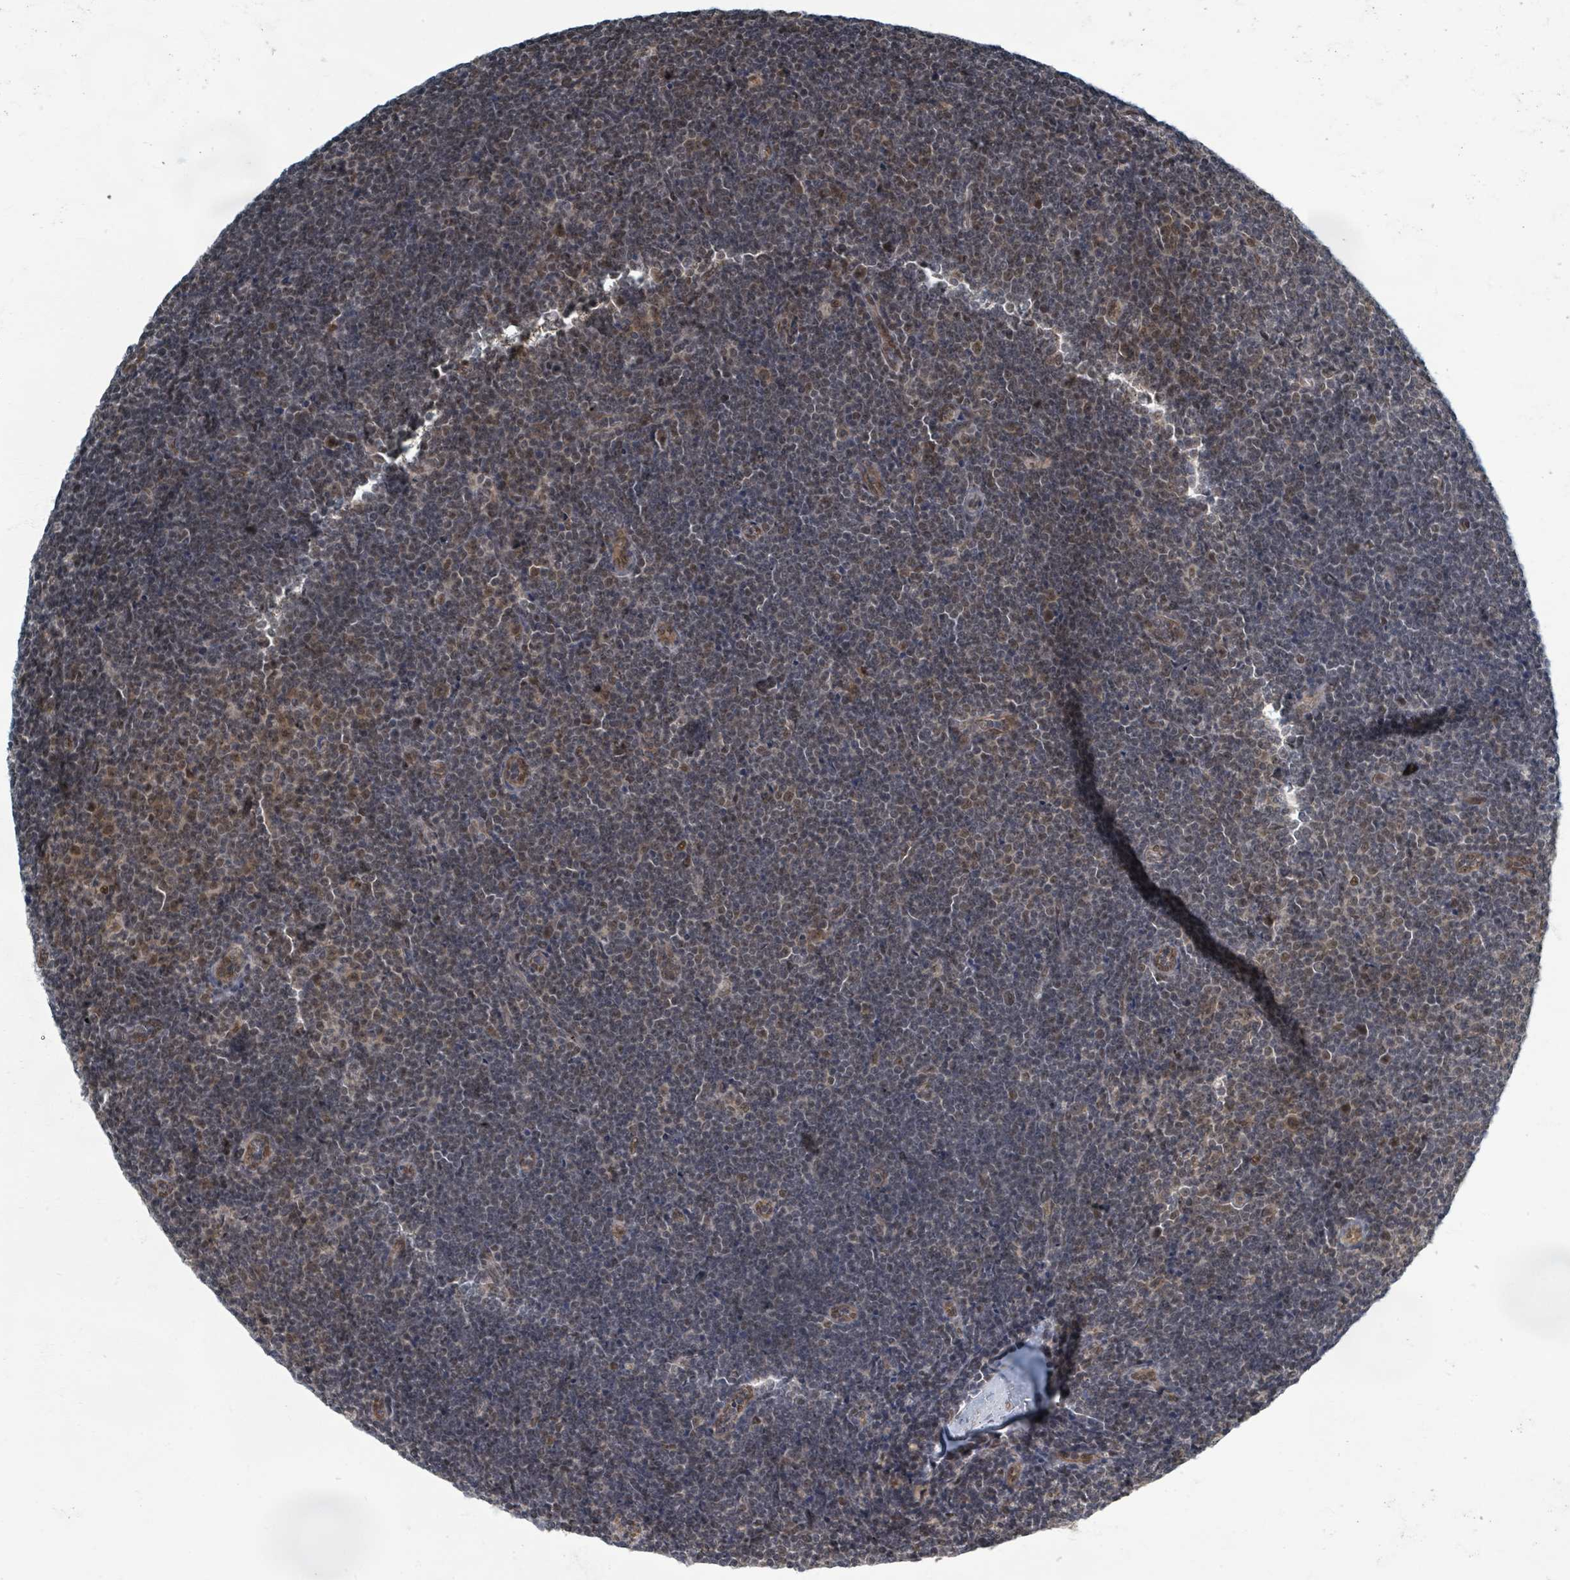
{"staining": {"intensity": "moderate", "quantity": "25%-75%", "location": "cytoplasmic/membranous,nuclear"}, "tissue": "lymphoma", "cell_type": "Tumor cells", "image_type": "cancer", "snomed": [{"axis": "morphology", "description": "Malignant lymphoma, non-Hodgkin's type, Low grade"}, {"axis": "topography", "description": "Lymph node"}], "caption": "A photomicrograph showing moderate cytoplasmic/membranous and nuclear staining in about 25%-75% of tumor cells in low-grade malignant lymphoma, non-Hodgkin's type, as visualized by brown immunohistochemical staining.", "gene": "INTS15", "patient": {"sex": "male", "age": 48}}